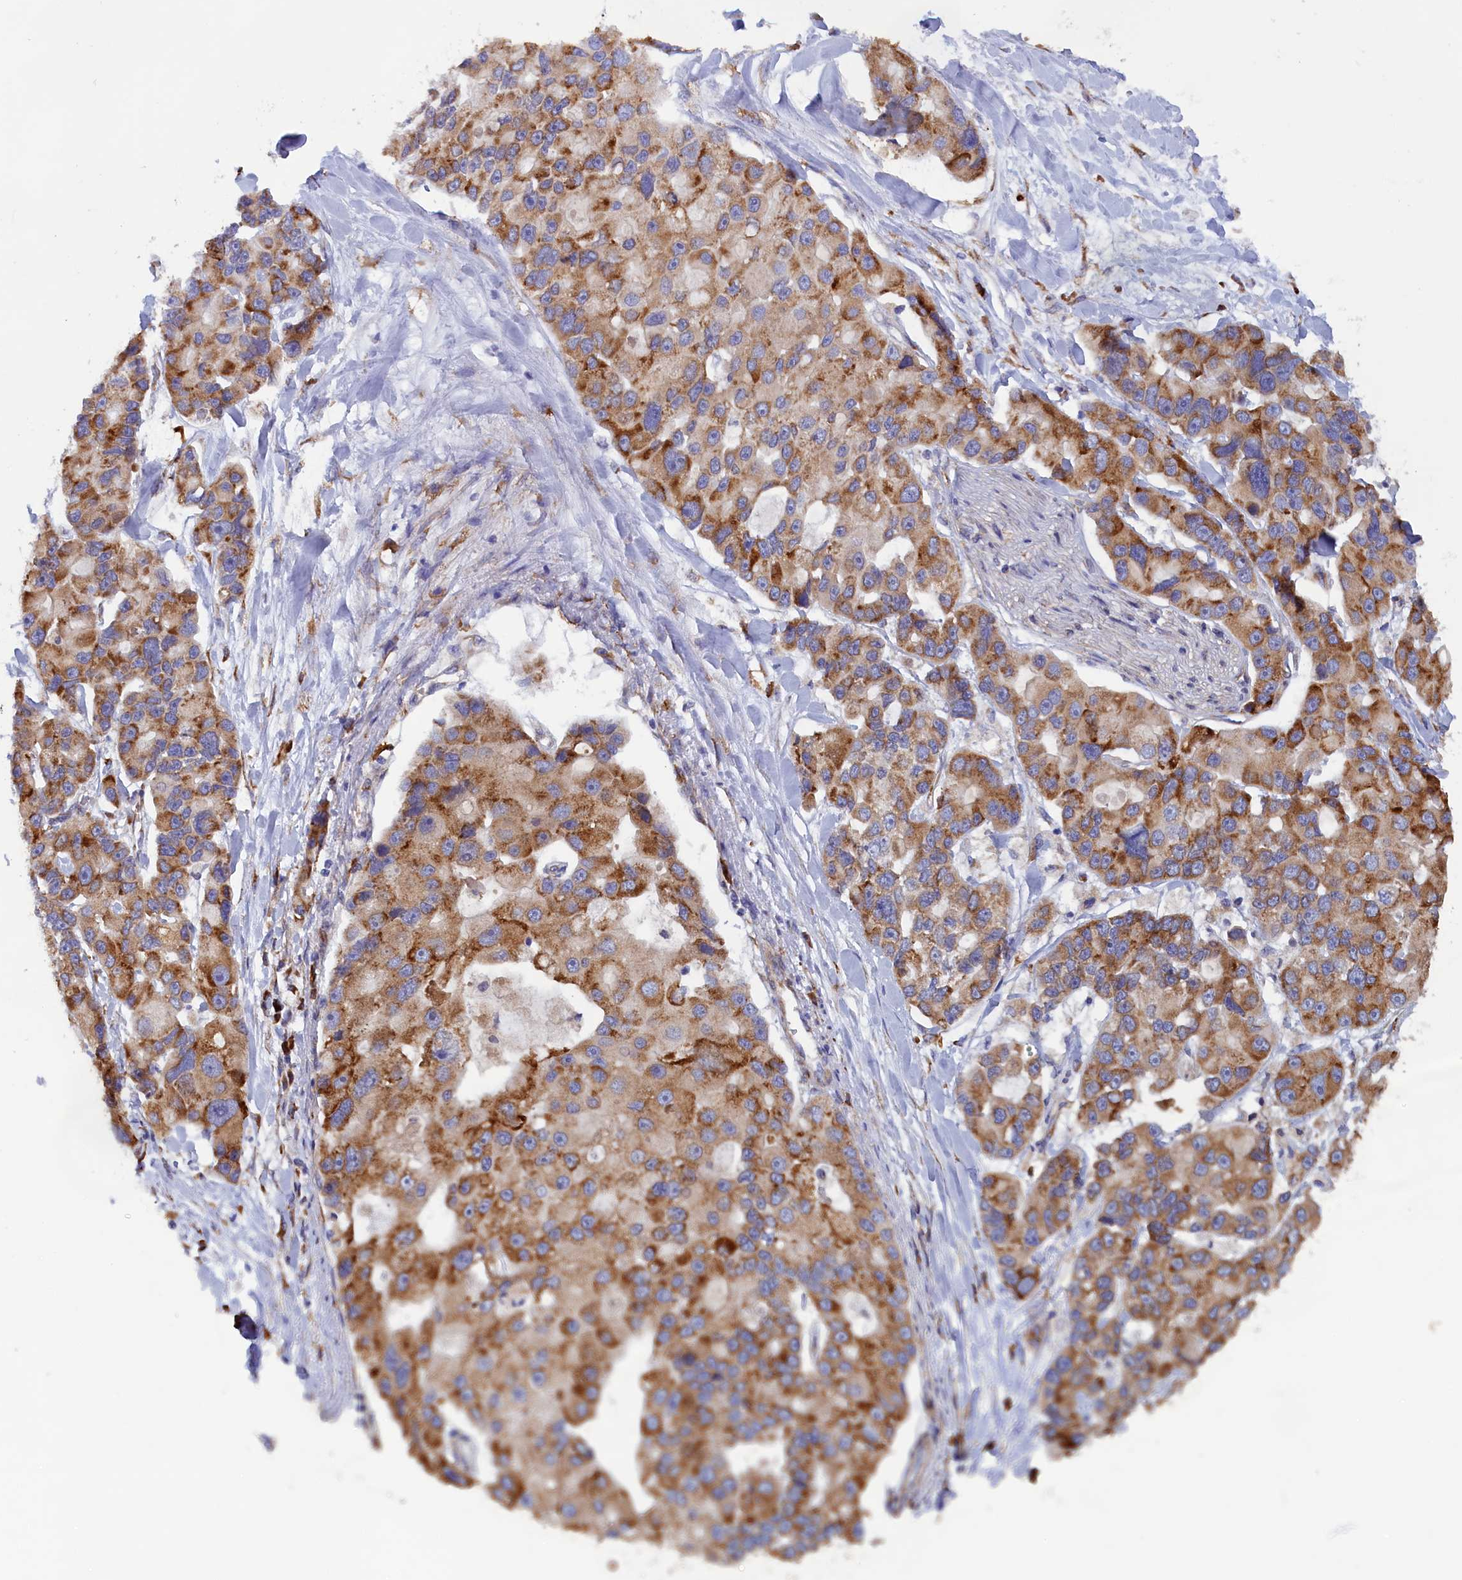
{"staining": {"intensity": "moderate", "quantity": ">75%", "location": "cytoplasmic/membranous"}, "tissue": "lung cancer", "cell_type": "Tumor cells", "image_type": "cancer", "snomed": [{"axis": "morphology", "description": "Adenocarcinoma, NOS"}, {"axis": "topography", "description": "Lung"}], "caption": "Tumor cells reveal medium levels of moderate cytoplasmic/membranous expression in about >75% of cells in human lung cancer (adenocarcinoma).", "gene": "CCDC68", "patient": {"sex": "female", "age": 54}}